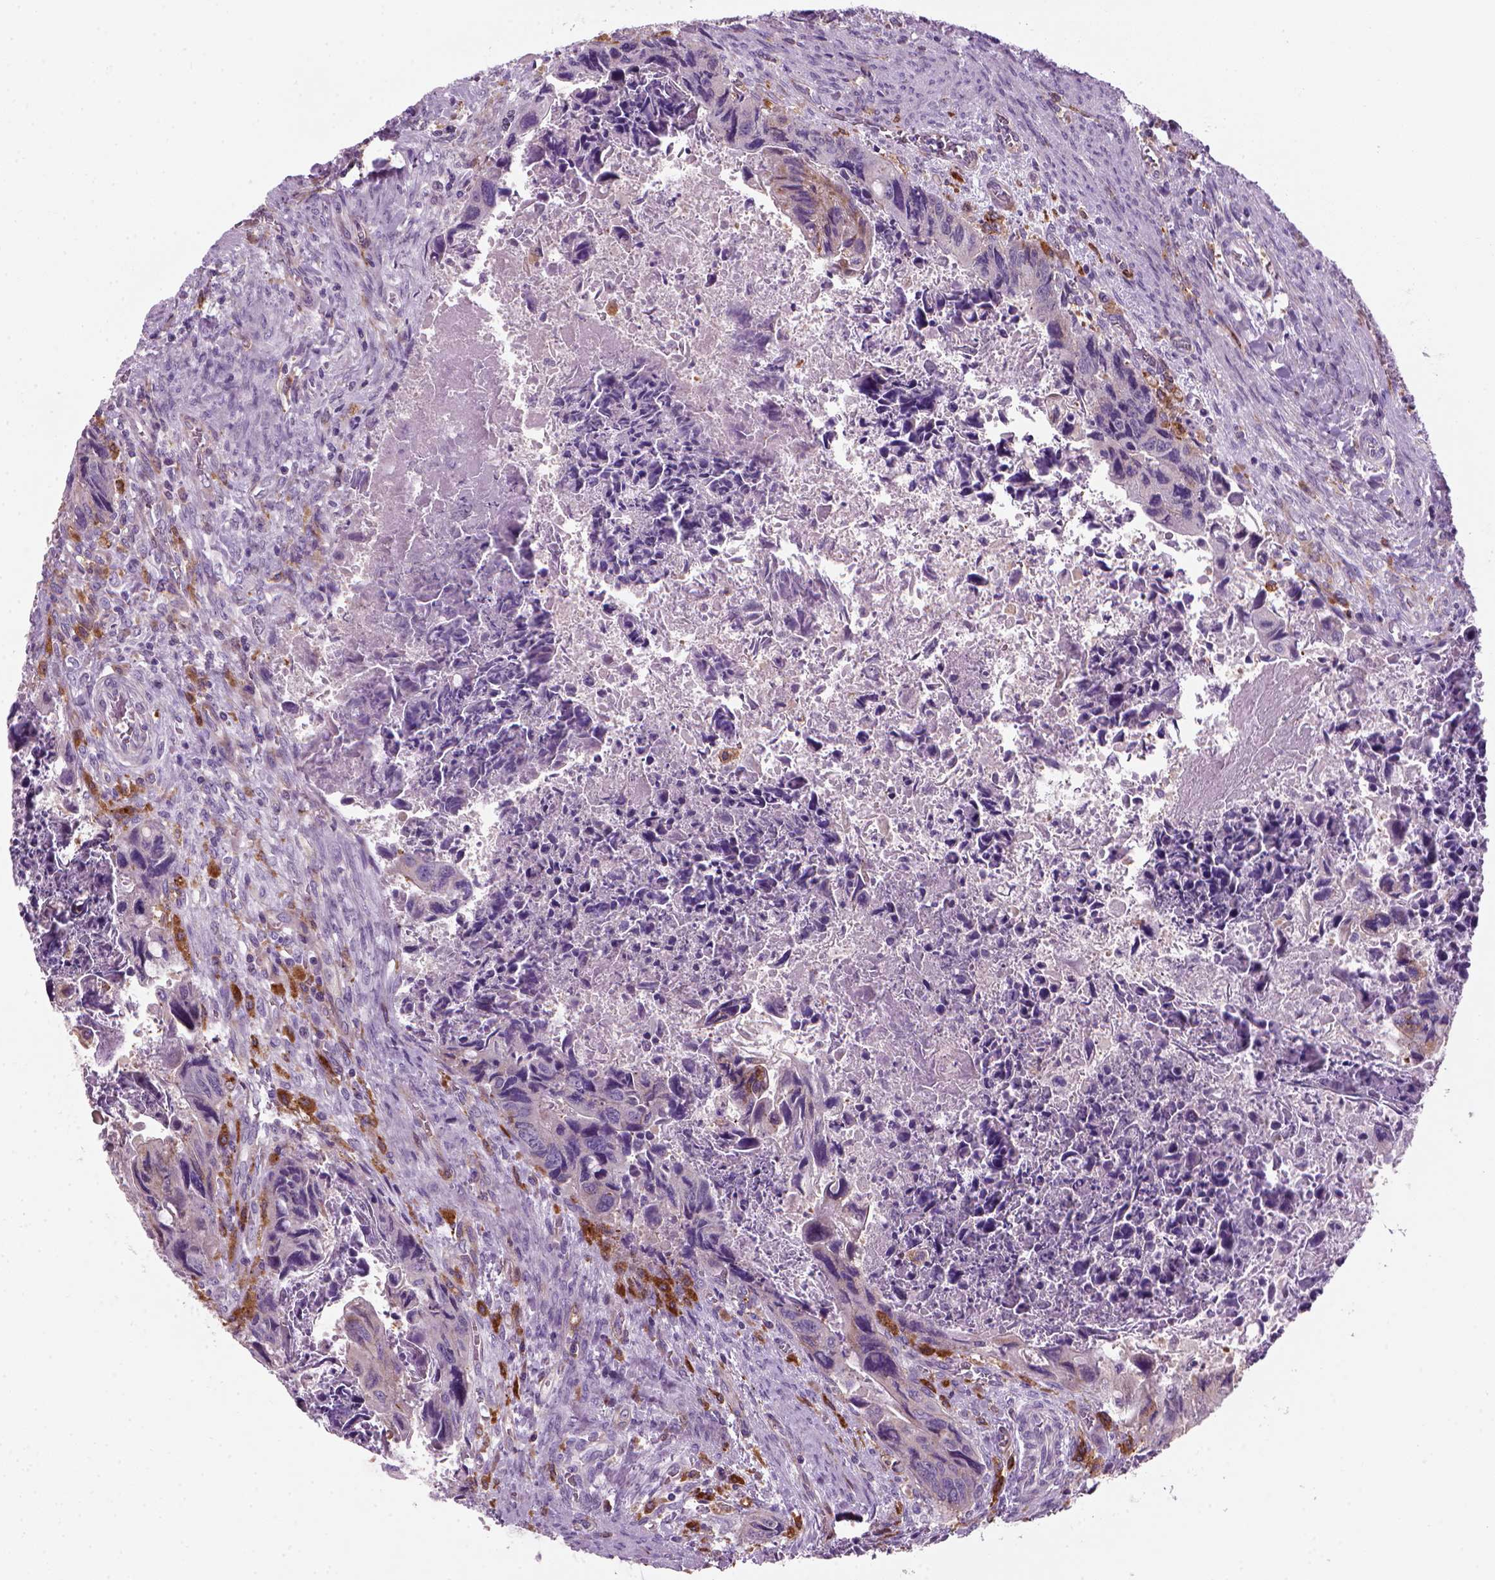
{"staining": {"intensity": "negative", "quantity": "none", "location": "none"}, "tissue": "colorectal cancer", "cell_type": "Tumor cells", "image_type": "cancer", "snomed": [{"axis": "morphology", "description": "Adenocarcinoma, NOS"}, {"axis": "topography", "description": "Rectum"}], "caption": "This is an immunohistochemistry micrograph of human adenocarcinoma (colorectal). There is no staining in tumor cells.", "gene": "MARCKS", "patient": {"sex": "male", "age": 62}}